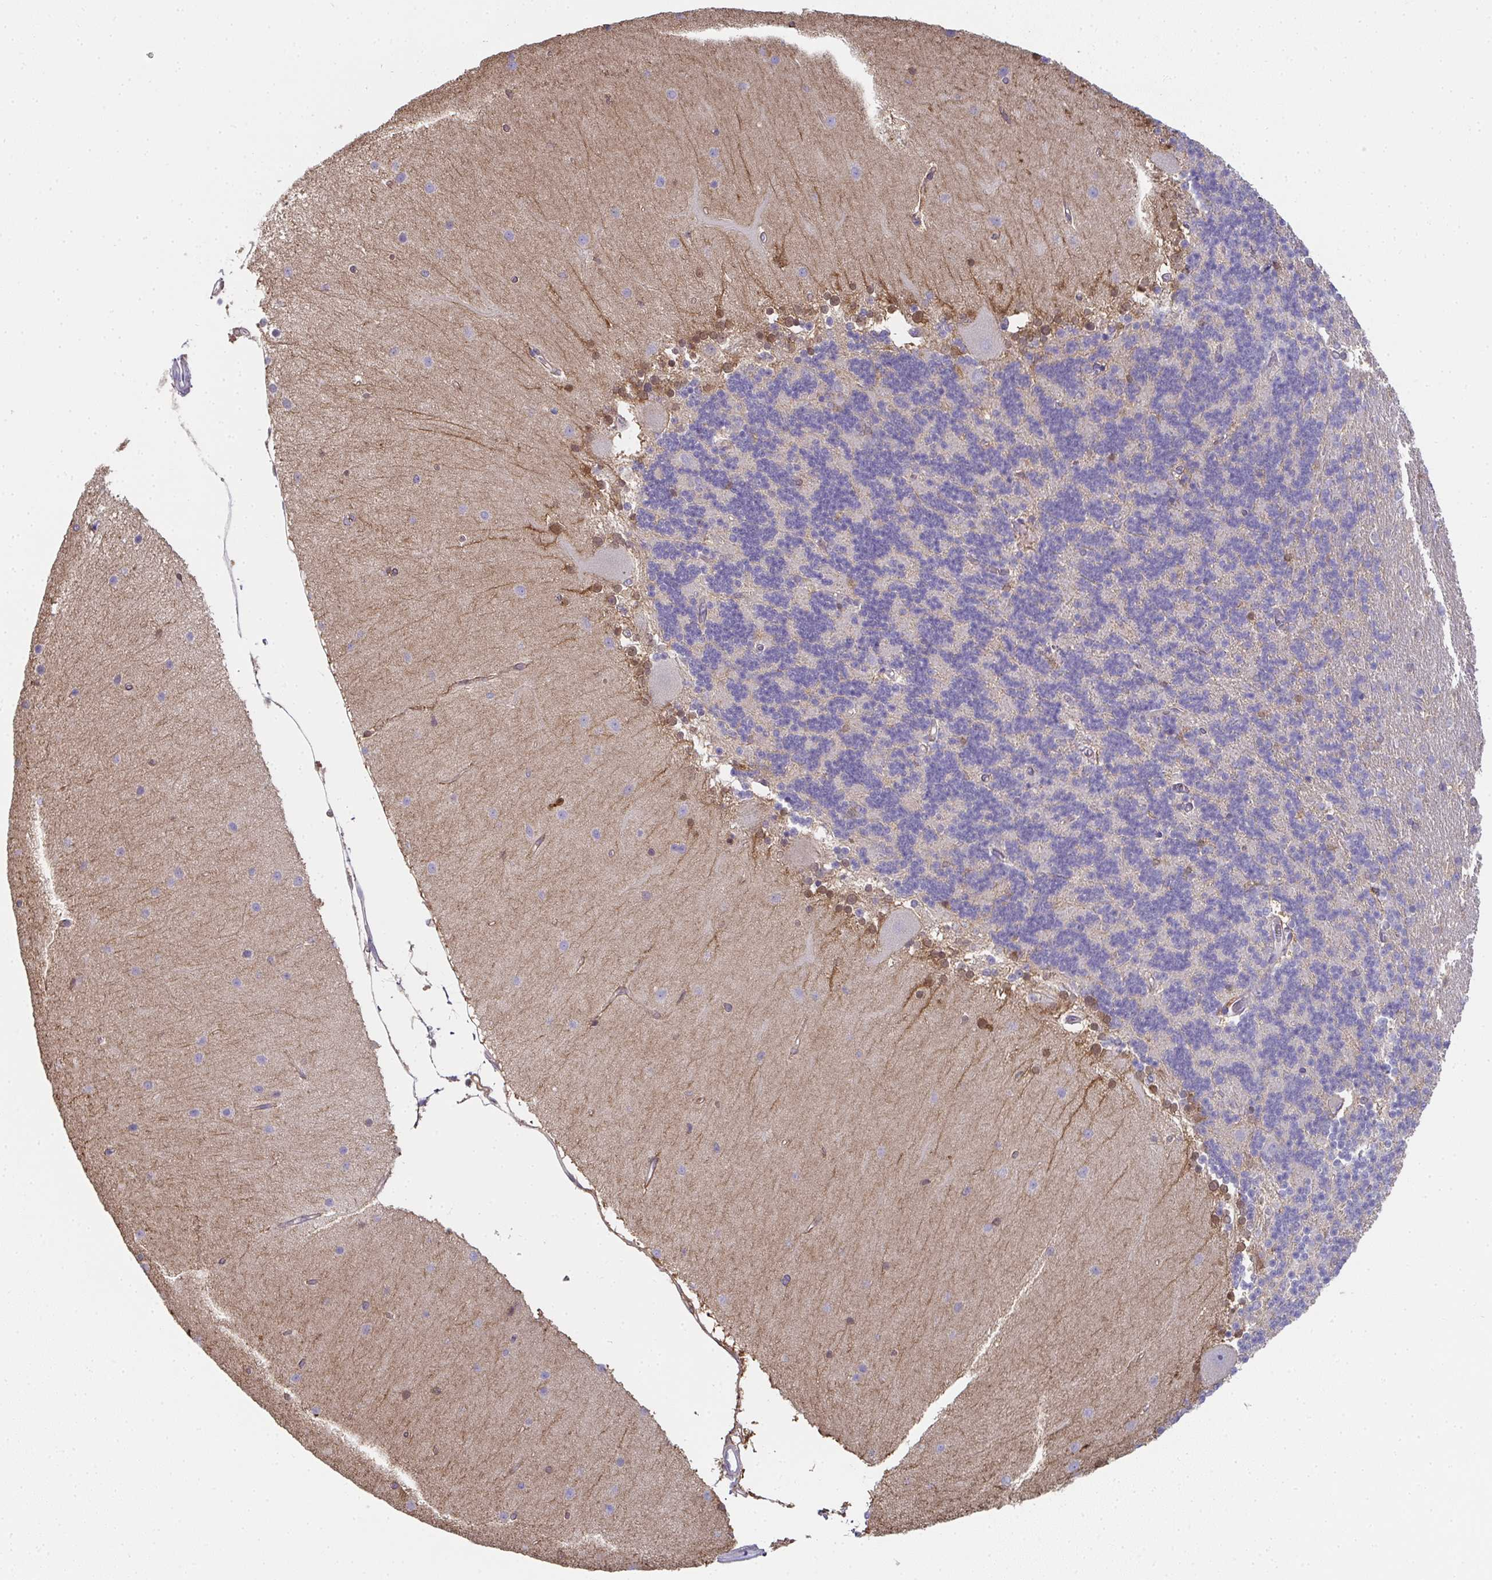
{"staining": {"intensity": "negative", "quantity": "none", "location": "none"}, "tissue": "cerebellum", "cell_type": "Cells in granular layer", "image_type": "normal", "snomed": [{"axis": "morphology", "description": "Normal tissue, NOS"}, {"axis": "topography", "description": "Cerebellum"}], "caption": "IHC histopathology image of unremarkable human cerebellum stained for a protein (brown), which shows no staining in cells in granular layer.", "gene": "RBP1", "patient": {"sex": "female", "age": 54}}